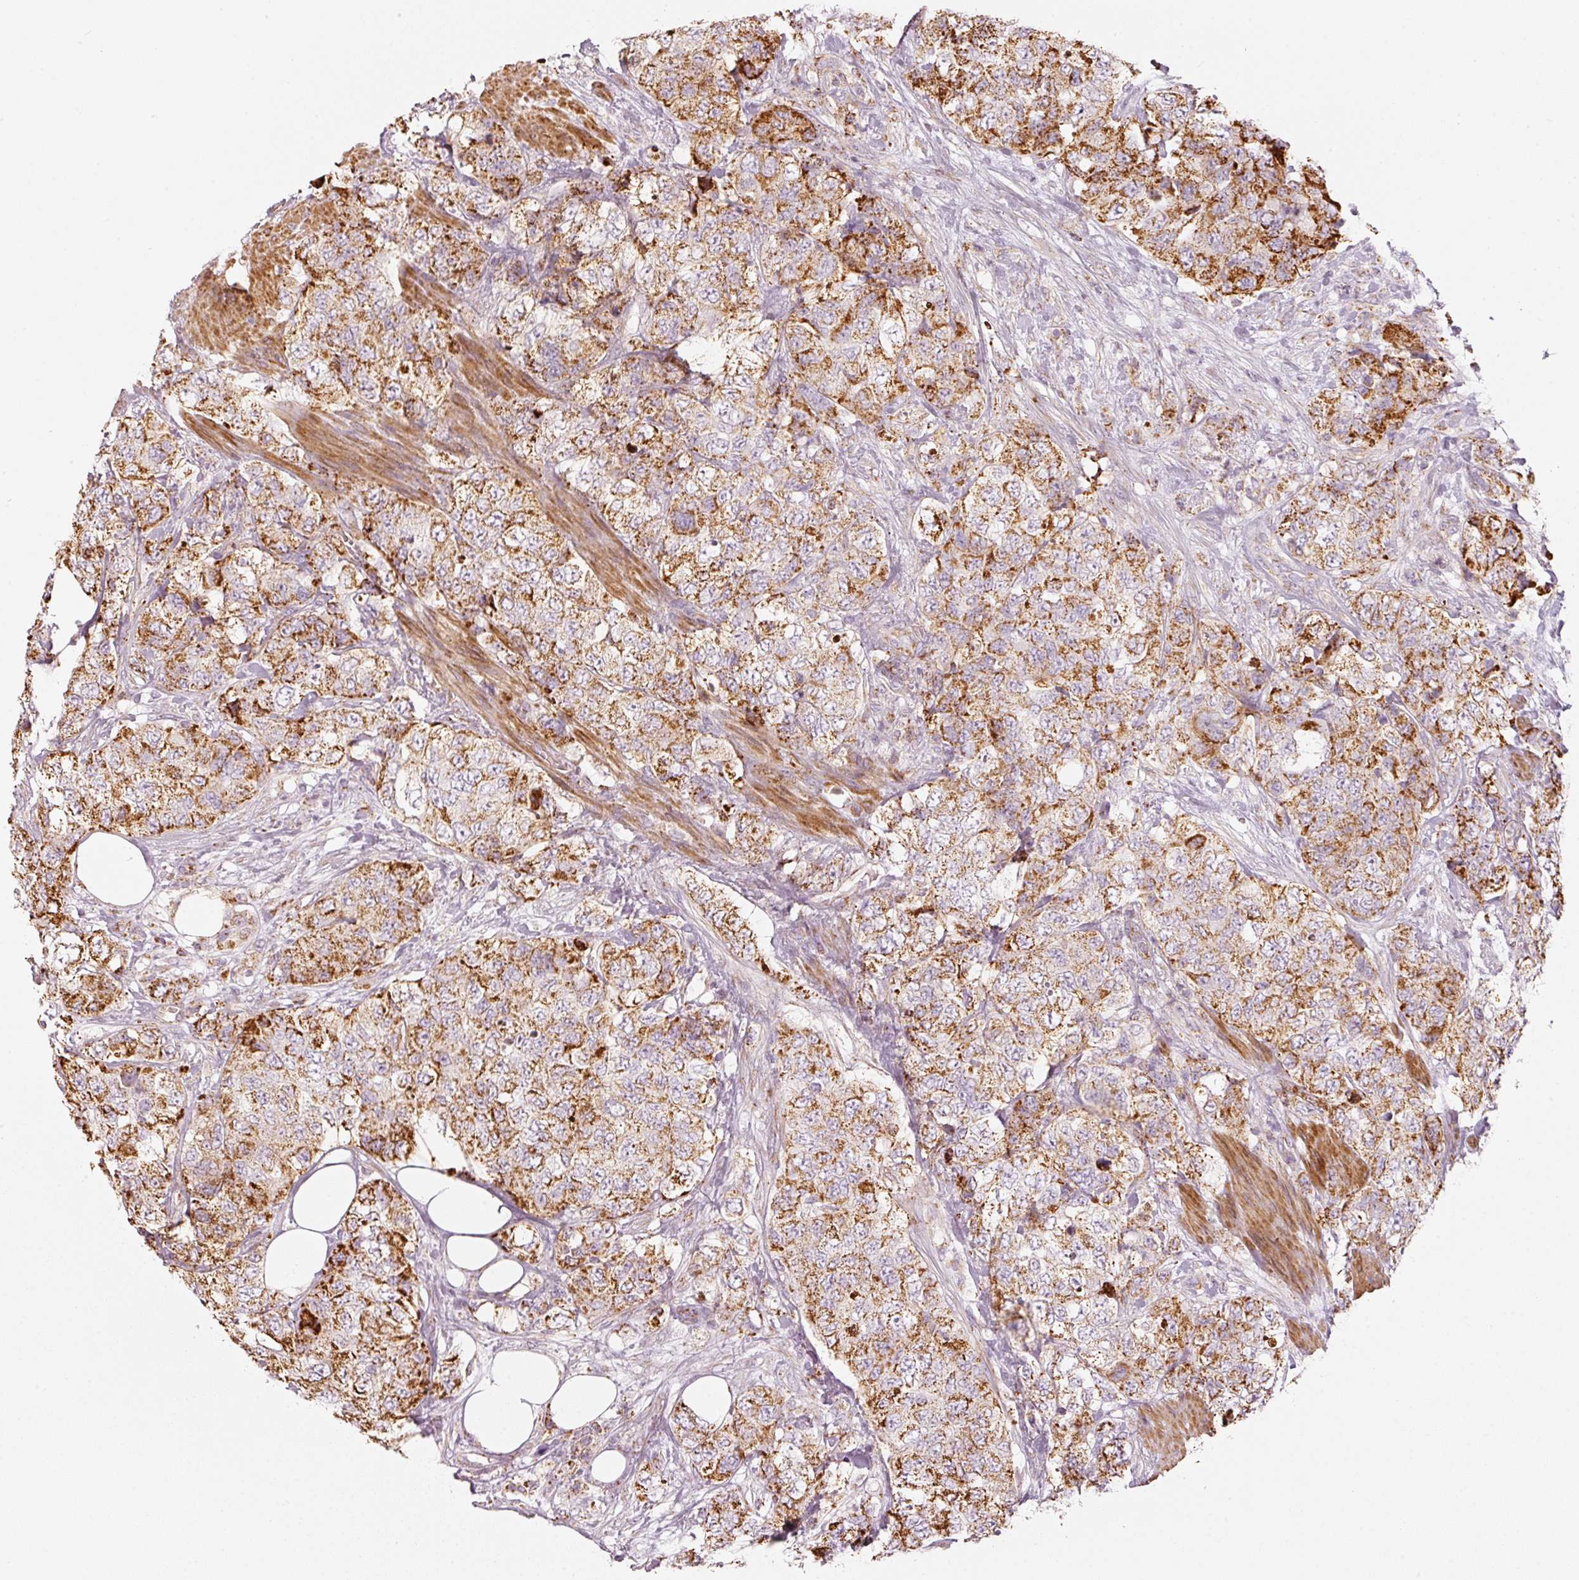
{"staining": {"intensity": "strong", "quantity": "25%-75%", "location": "cytoplasmic/membranous"}, "tissue": "urothelial cancer", "cell_type": "Tumor cells", "image_type": "cancer", "snomed": [{"axis": "morphology", "description": "Urothelial carcinoma, High grade"}, {"axis": "topography", "description": "Urinary bladder"}], "caption": "IHC of human urothelial cancer shows high levels of strong cytoplasmic/membranous expression in about 25%-75% of tumor cells.", "gene": "C17orf98", "patient": {"sex": "female", "age": 78}}